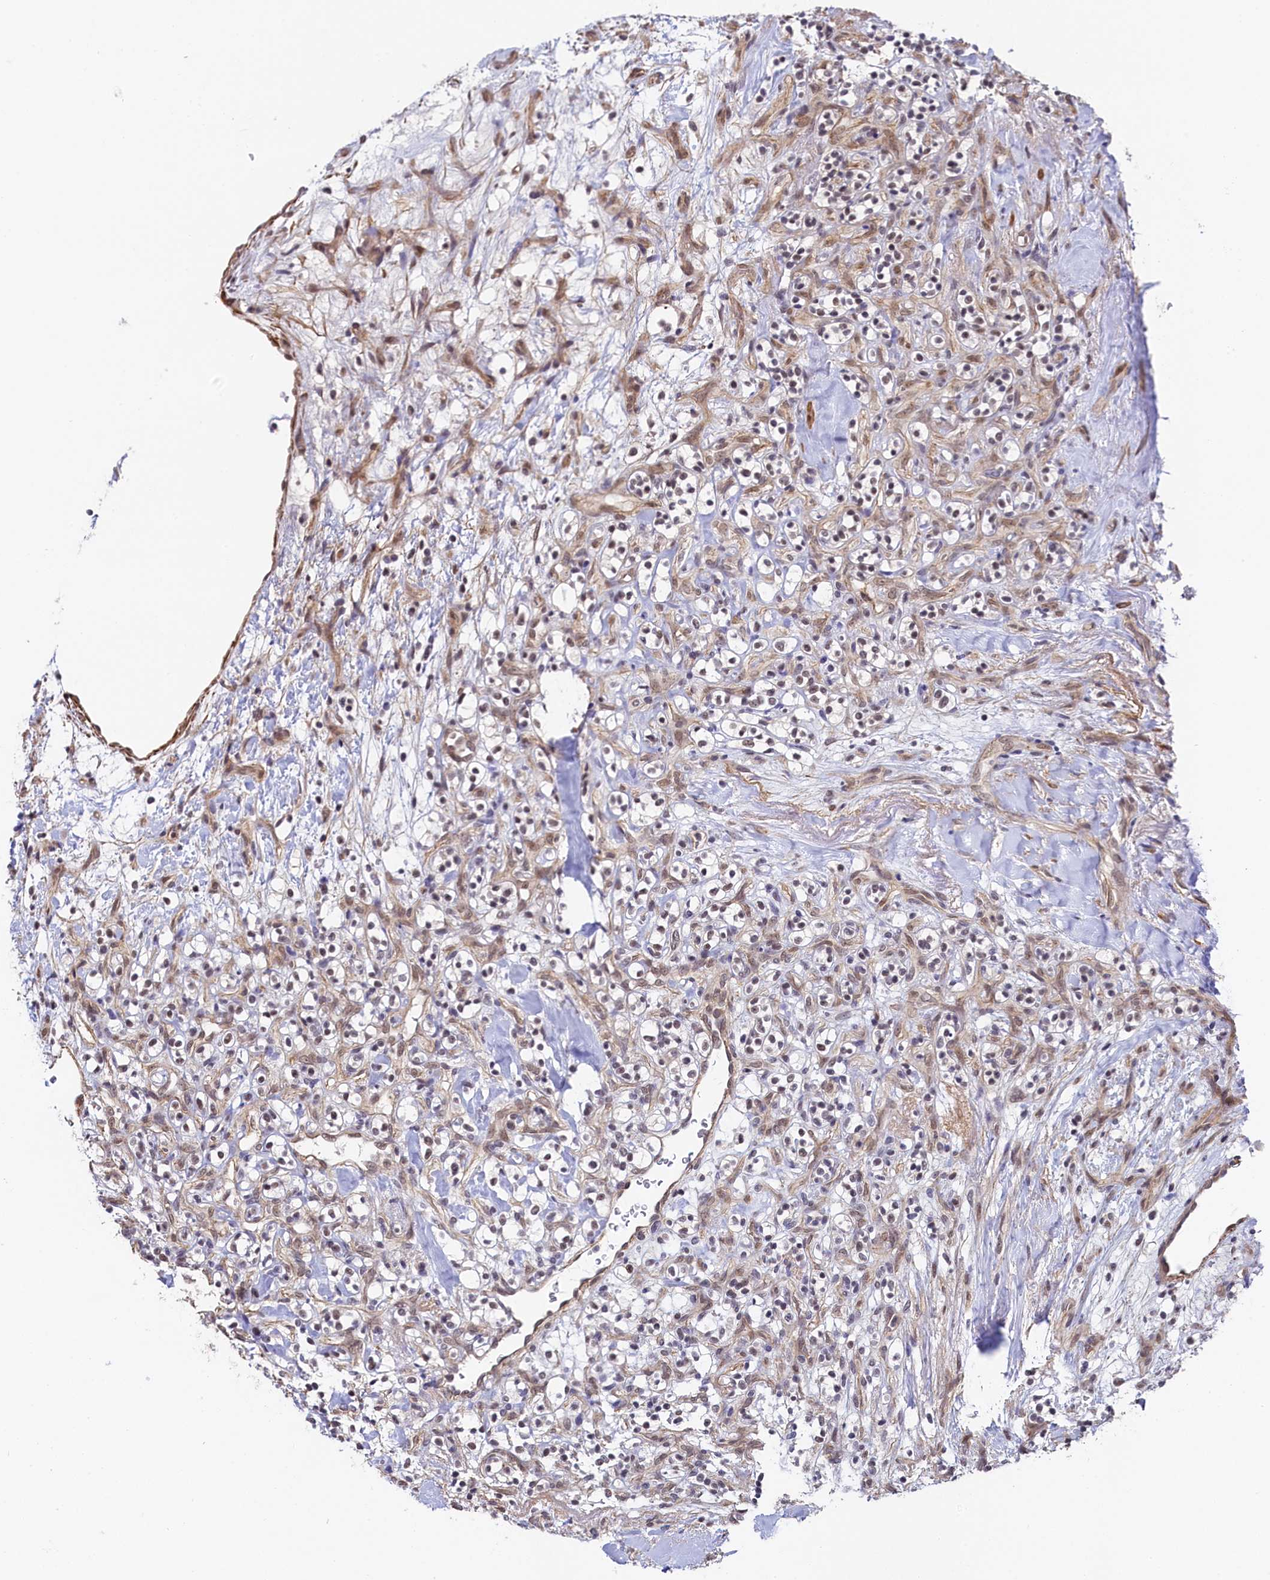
{"staining": {"intensity": "weak", "quantity": "25%-75%", "location": "nuclear"}, "tissue": "renal cancer", "cell_type": "Tumor cells", "image_type": "cancer", "snomed": [{"axis": "morphology", "description": "Adenocarcinoma, NOS"}, {"axis": "topography", "description": "Kidney"}], "caption": "About 25%-75% of tumor cells in adenocarcinoma (renal) exhibit weak nuclear protein staining as visualized by brown immunohistochemical staining.", "gene": "INTS14", "patient": {"sex": "male", "age": 77}}